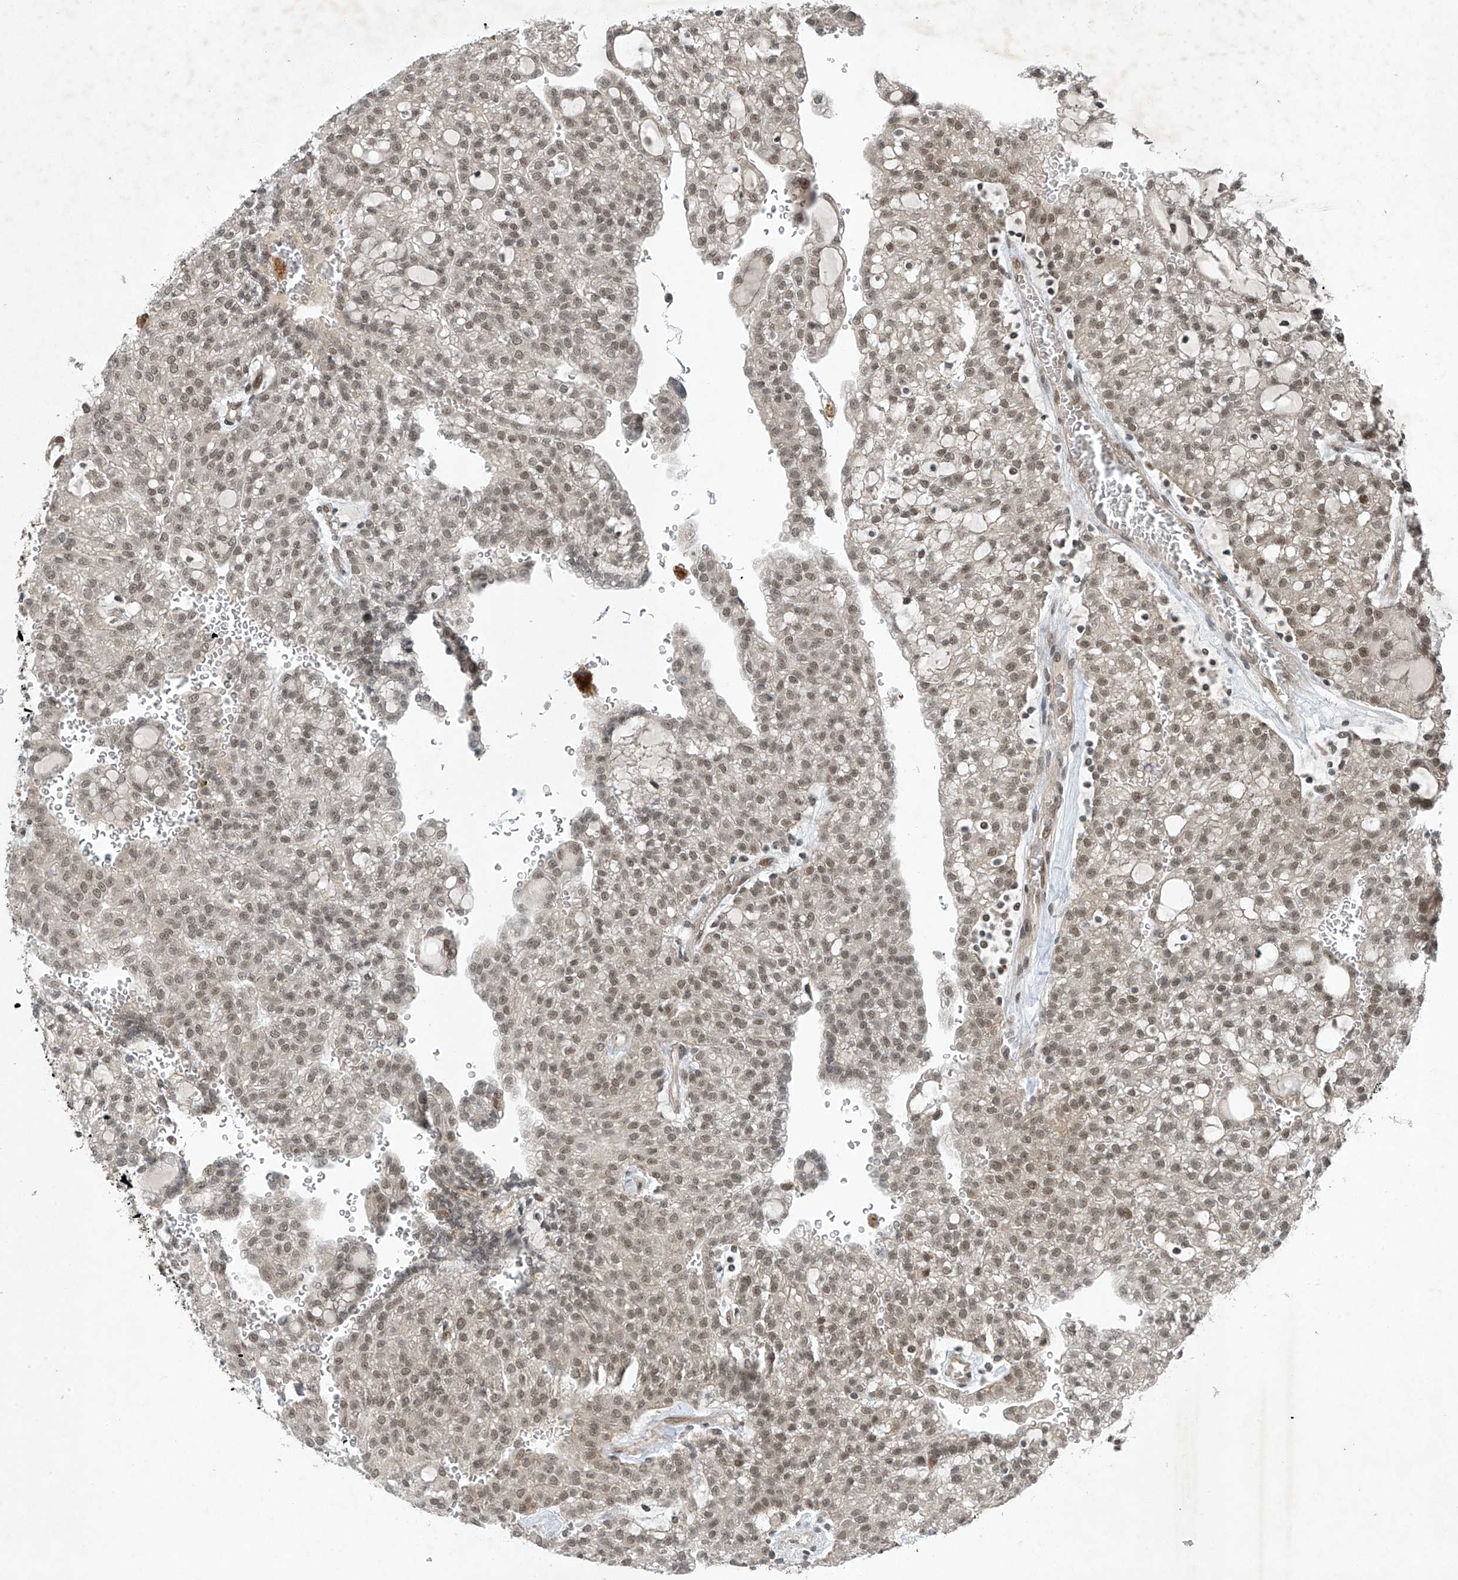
{"staining": {"intensity": "moderate", "quantity": ">75%", "location": "nuclear"}, "tissue": "renal cancer", "cell_type": "Tumor cells", "image_type": "cancer", "snomed": [{"axis": "morphology", "description": "Adenocarcinoma, NOS"}, {"axis": "topography", "description": "Kidney"}], "caption": "Adenocarcinoma (renal) tissue displays moderate nuclear staining in about >75% of tumor cells, visualized by immunohistochemistry.", "gene": "TAF8", "patient": {"sex": "male", "age": 63}}